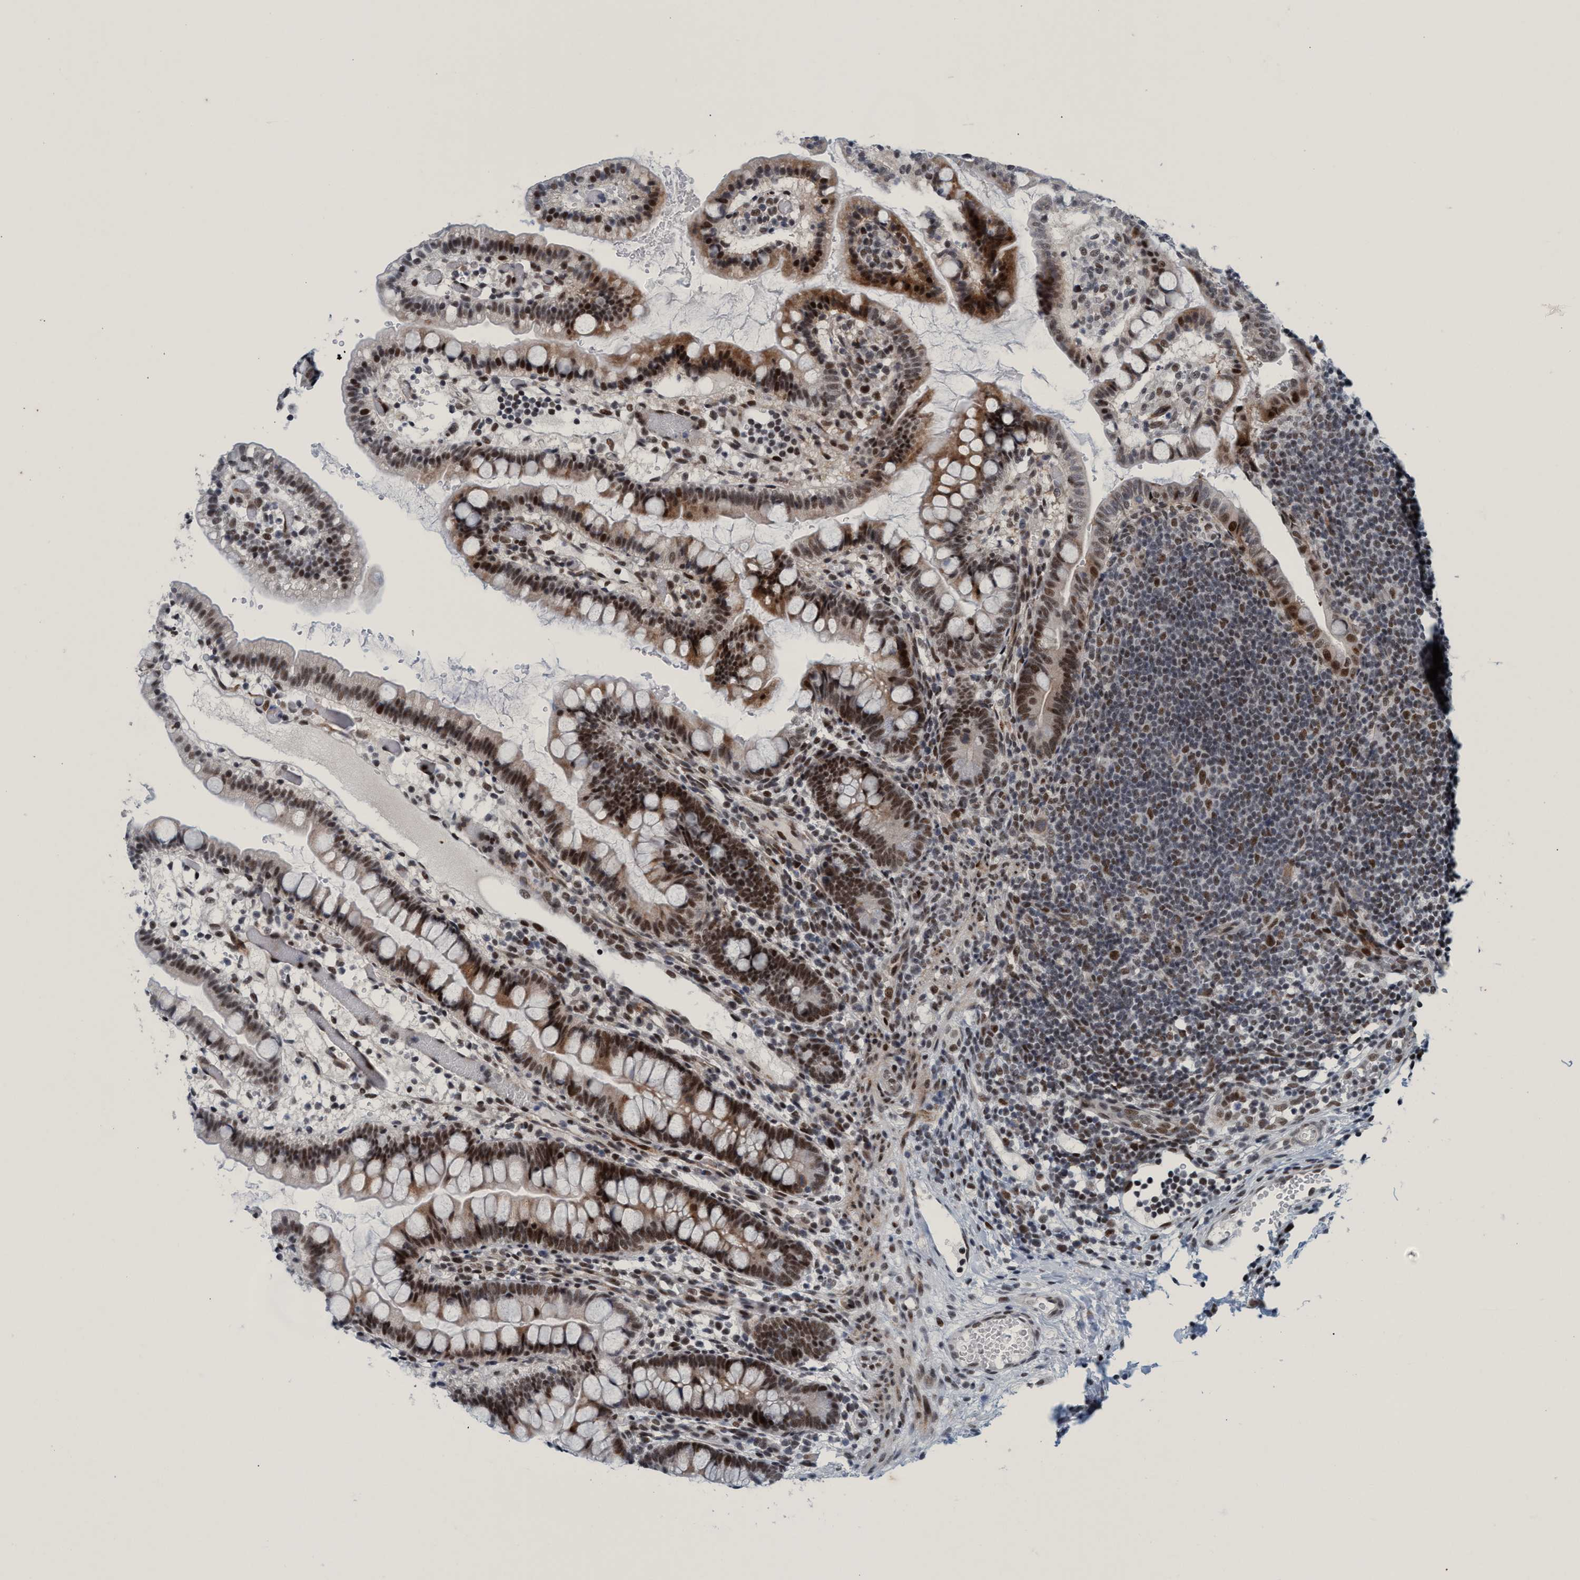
{"staining": {"intensity": "moderate", "quantity": "25%-75%", "location": "cytoplasmic/membranous,nuclear"}, "tissue": "small intestine", "cell_type": "Glandular cells", "image_type": "normal", "snomed": [{"axis": "morphology", "description": "Normal tissue, NOS"}, {"axis": "morphology", "description": "Developmental malformation"}, {"axis": "topography", "description": "Small intestine"}], "caption": "Protein staining demonstrates moderate cytoplasmic/membranous,nuclear positivity in about 25%-75% of glandular cells in normal small intestine.", "gene": "CWC27", "patient": {"sex": "male"}}